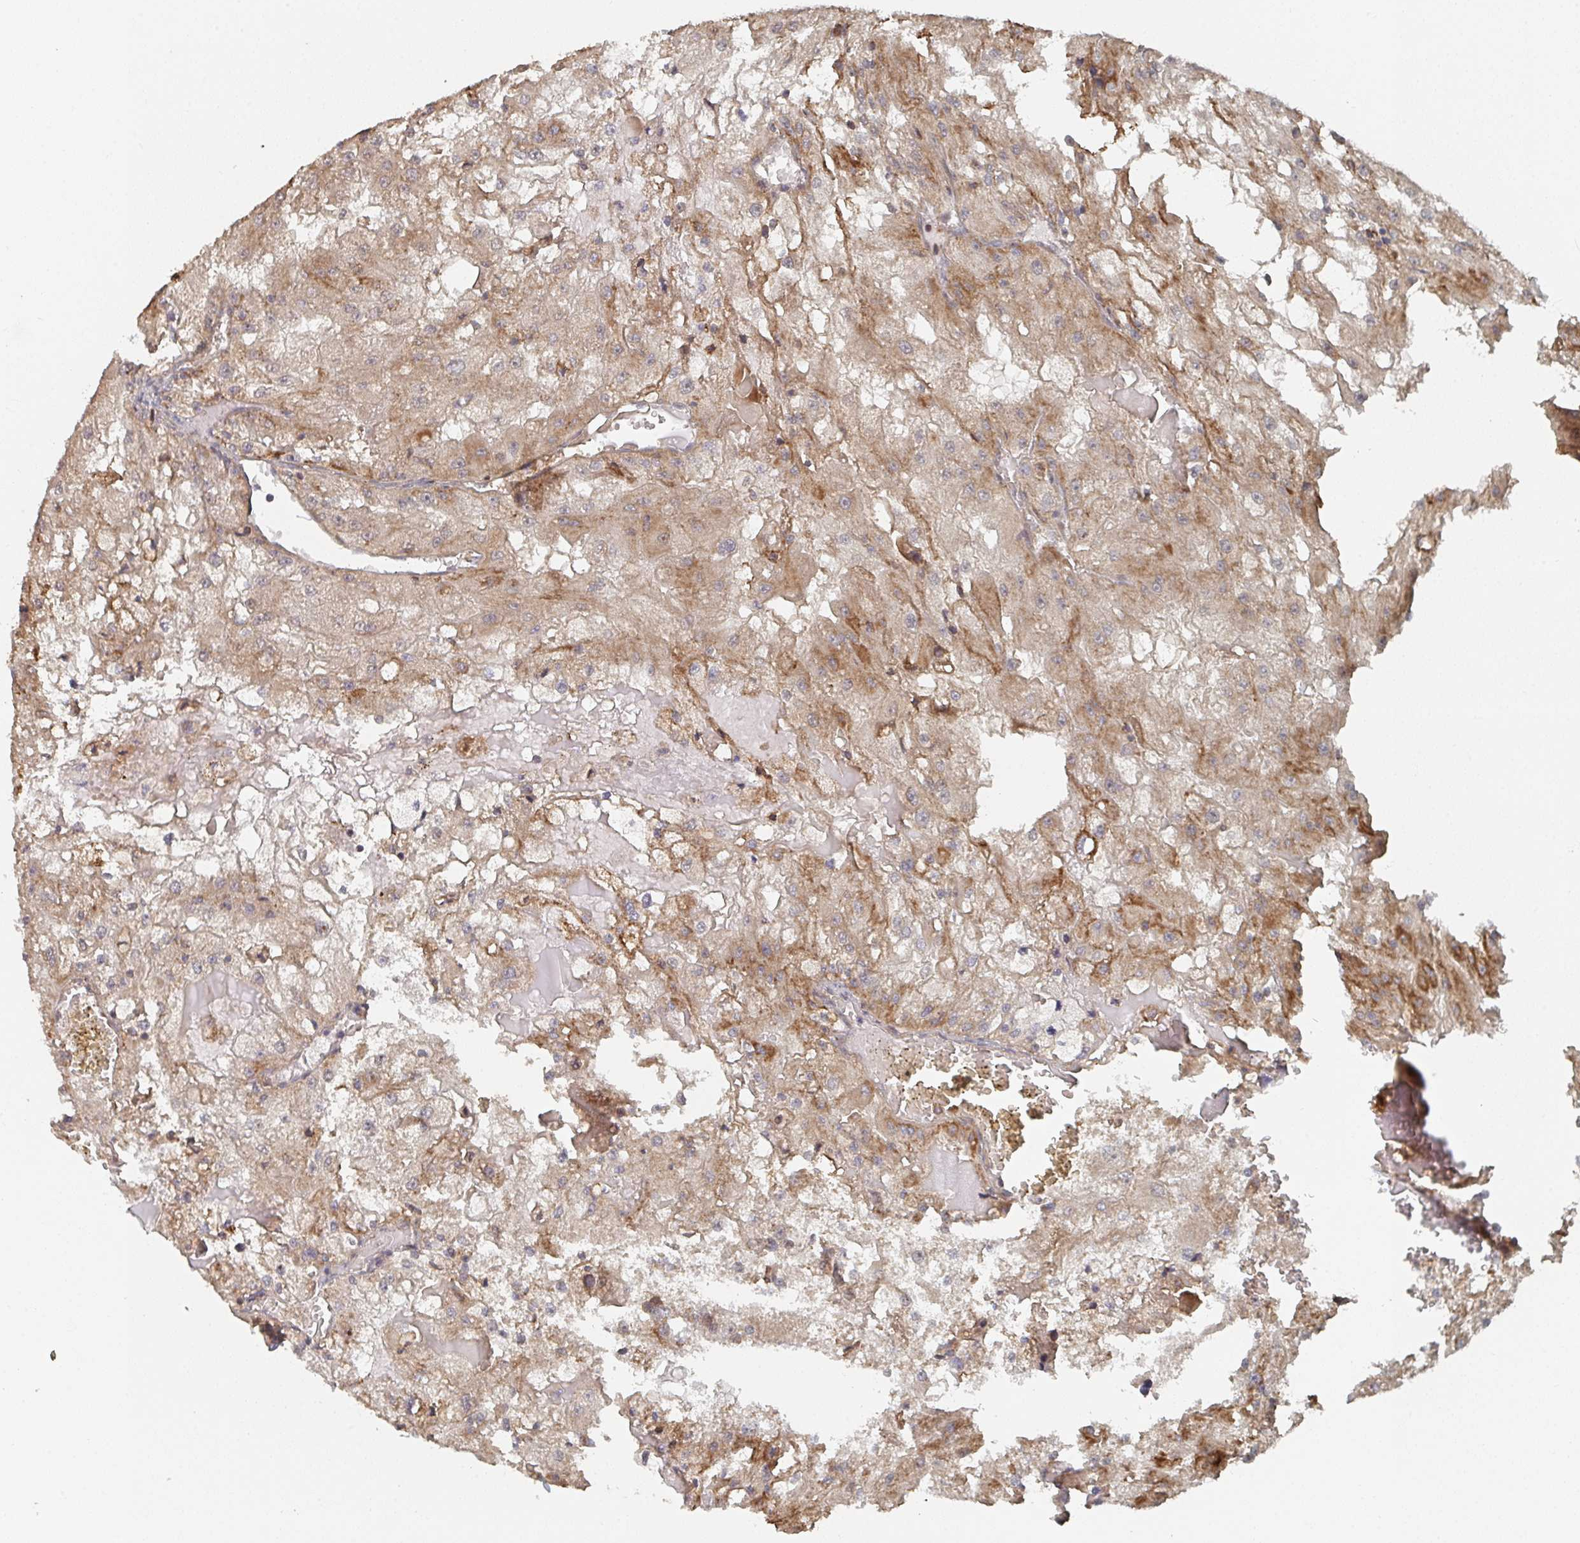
{"staining": {"intensity": "moderate", "quantity": ">75%", "location": "cytoplasmic/membranous"}, "tissue": "renal cancer", "cell_type": "Tumor cells", "image_type": "cancer", "snomed": [{"axis": "morphology", "description": "Adenocarcinoma, NOS"}, {"axis": "topography", "description": "Kidney"}], "caption": "Protein staining of adenocarcinoma (renal) tissue reveals moderate cytoplasmic/membranous staining in approximately >75% of tumor cells.", "gene": "PTEN", "patient": {"sex": "female", "age": 74}}